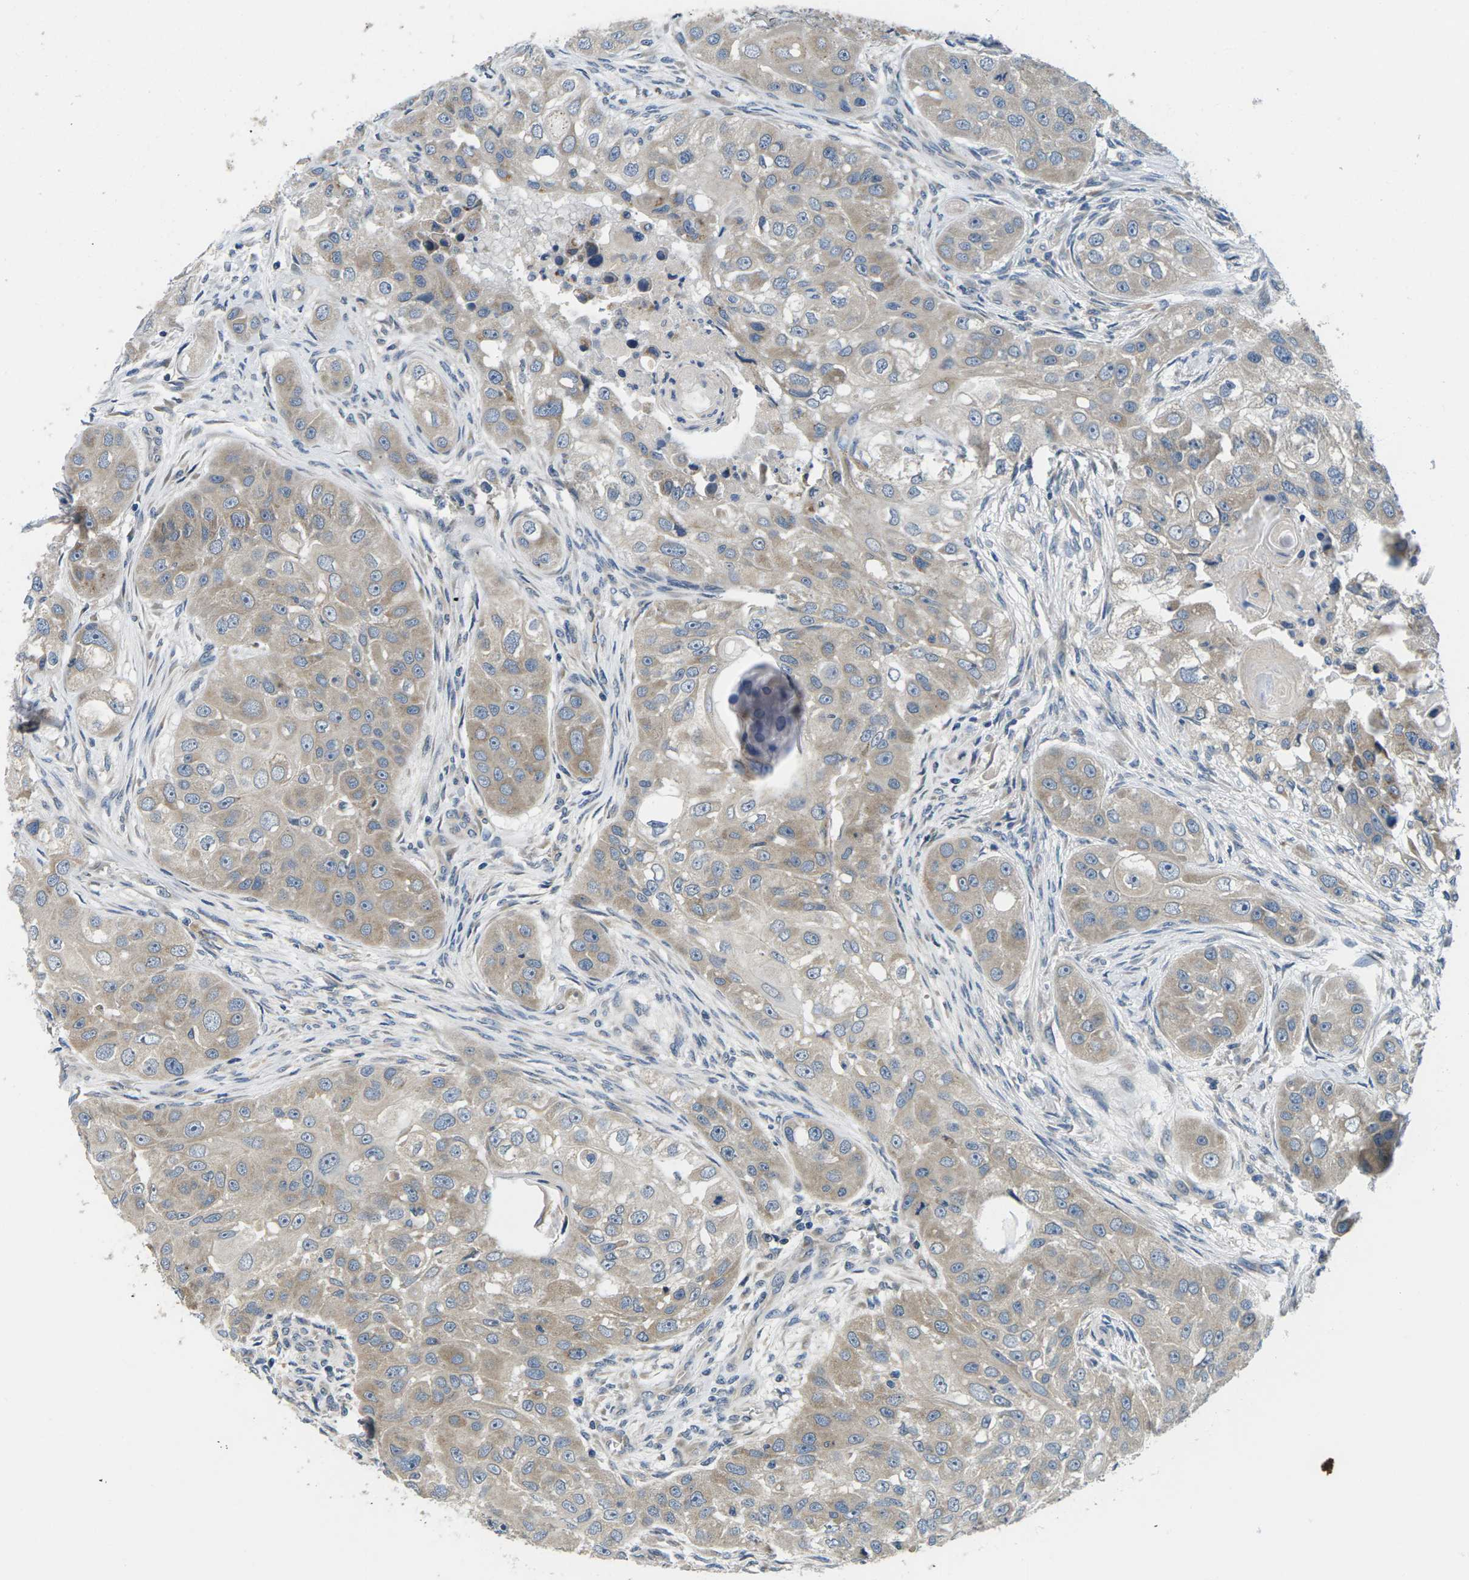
{"staining": {"intensity": "weak", "quantity": ">75%", "location": "cytoplasmic/membranous"}, "tissue": "head and neck cancer", "cell_type": "Tumor cells", "image_type": "cancer", "snomed": [{"axis": "morphology", "description": "Normal tissue, NOS"}, {"axis": "morphology", "description": "Squamous cell carcinoma, NOS"}, {"axis": "topography", "description": "Skeletal muscle"}, {"axis": "topography", "description": "Head-Neck"}], "caption": "Weak cytoplasmic/membranous protein expression is present in about >75% of tumor cells in squamous cell carcinoma (head and neck).", "gene": "ERGIC3", "patient": {"sex": "male", "age": 51}}